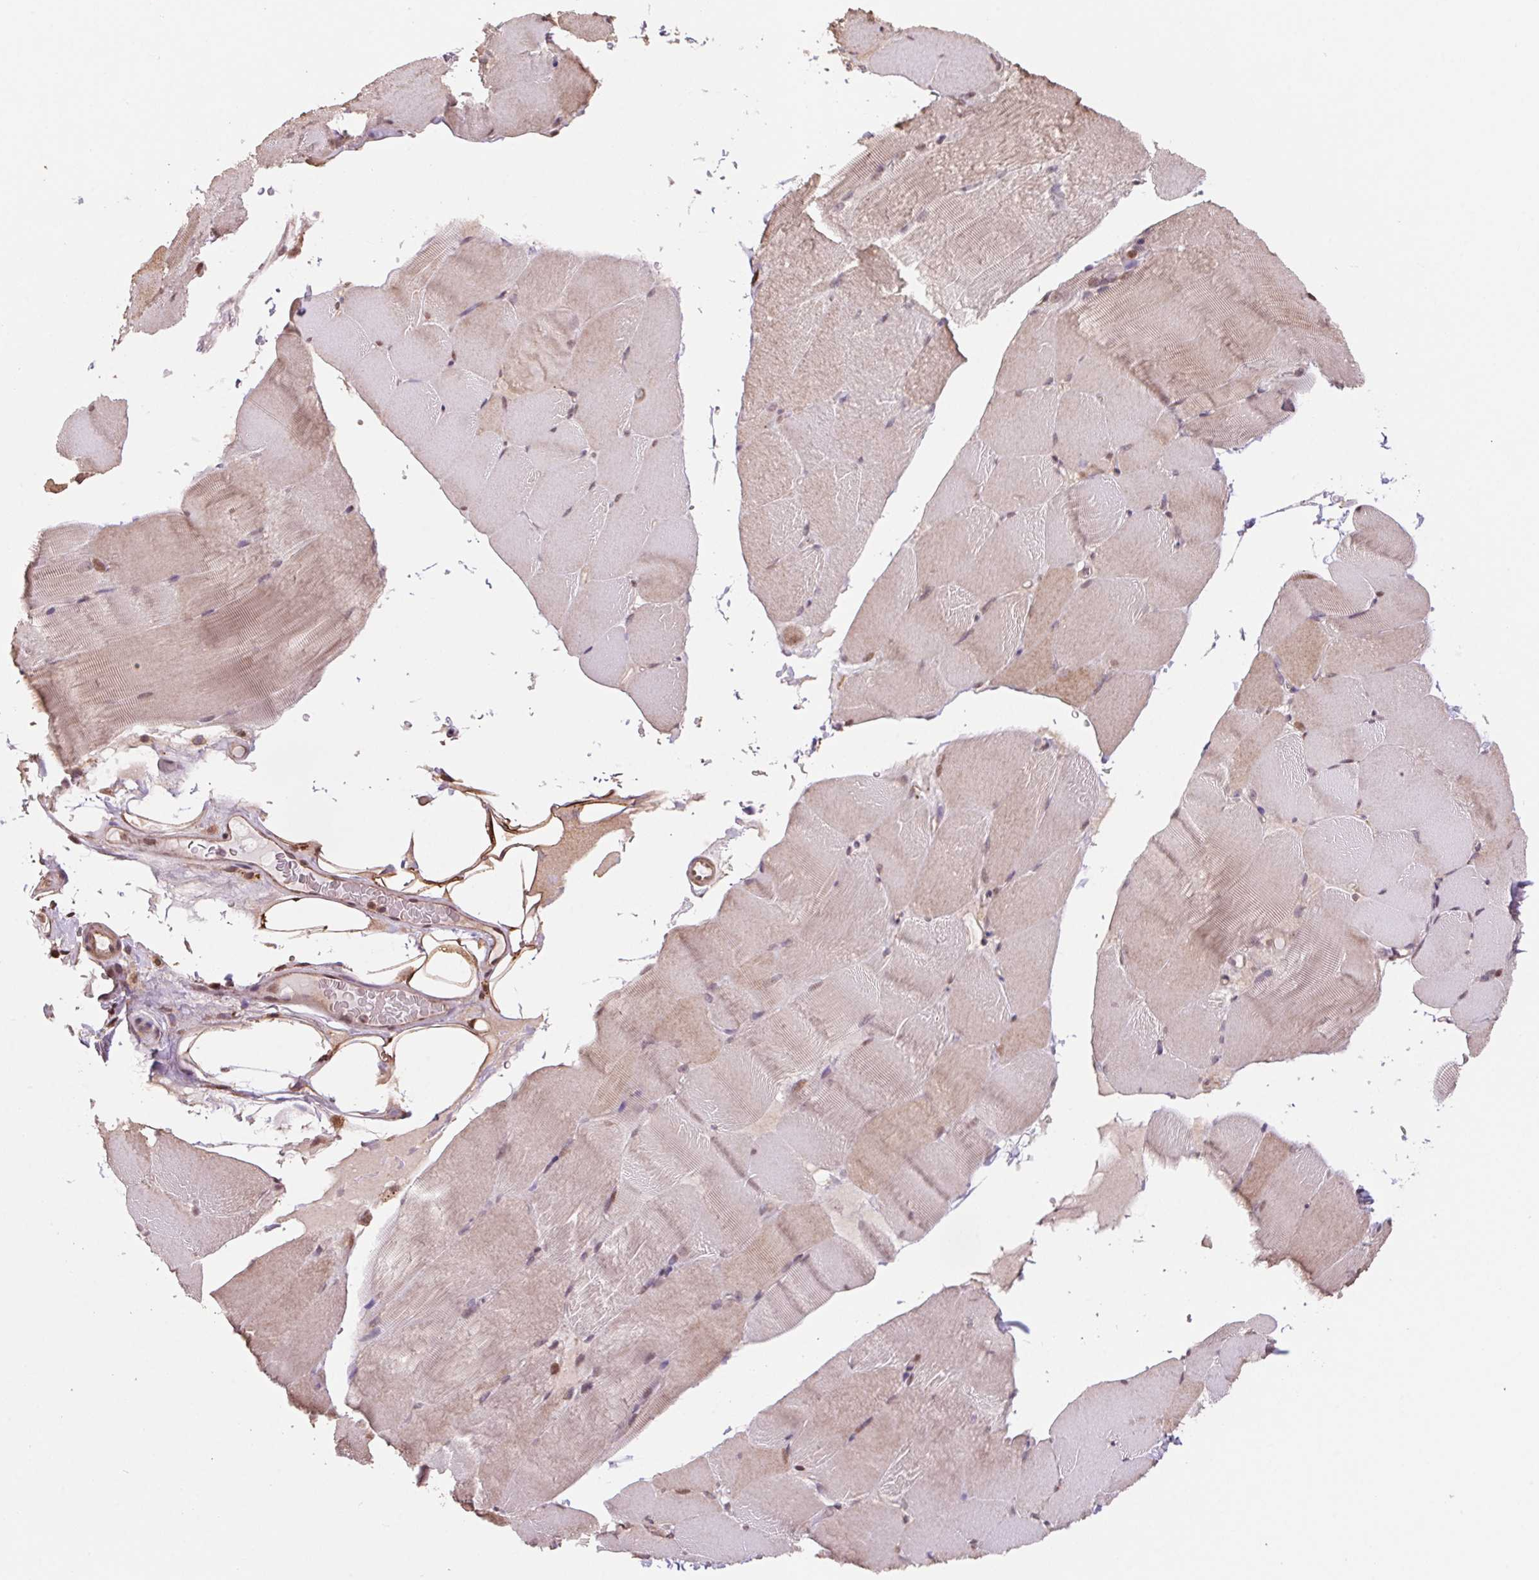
{"staining": {"intensity": "weak", "quantity": "25%-75%", "location": "cytoplasmic/membranous,nuclear"}, "tissue": "skeletal muscle", "cell_type": "Myocytes", "image_type": "normal", "snomed": [{"axis": "morphology", "description": "Normal tissue, NOS"}, {"axis": "topography", "description": "Skeletal muscle"}], "caption": "Normal skeletal muscle displays weak cytoplasmic/membranous,nuclear staining in about 25%-75% of myocytes Nuclei are stained in blue..", "gene": "CUTA", "patient": {"sex": "female", "age": 37}}